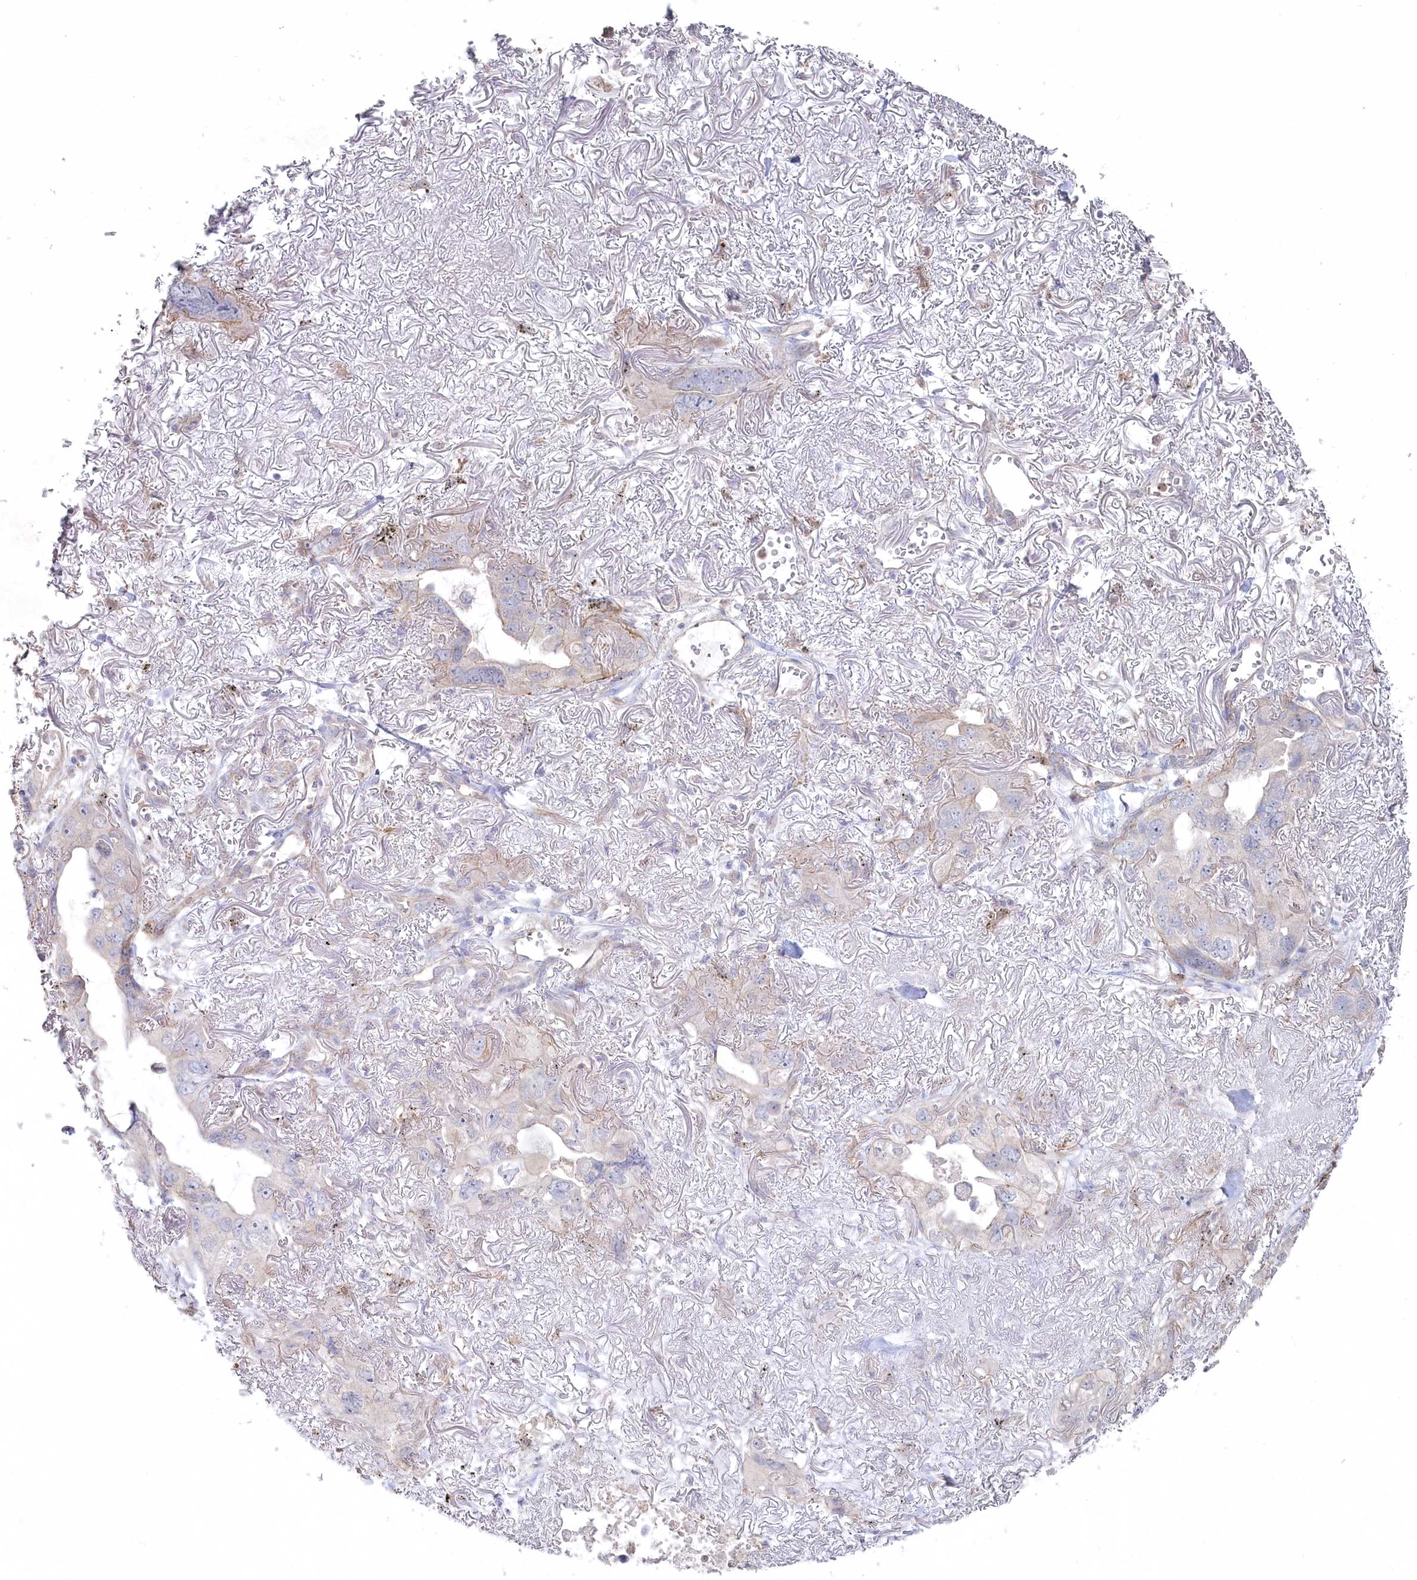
{"staining": {"intensity": "negative", "quantity": "none", "location": "none"}, "tissue": "lung cancer", "cell_type": "Tumor cells", "image_type": "cancer", "snomed": [{"axis": "morphology", "description": "Squamous cell carcinoma, NOS"}, {"axis": "topography", "description": "Lung"}], "caption": "The histopathology image displays no staining of tumor cells in squamous cell carcinoma (lung).", "gene": "TGFBRAP1", "patient": {"sex": "female", "age": 73}}